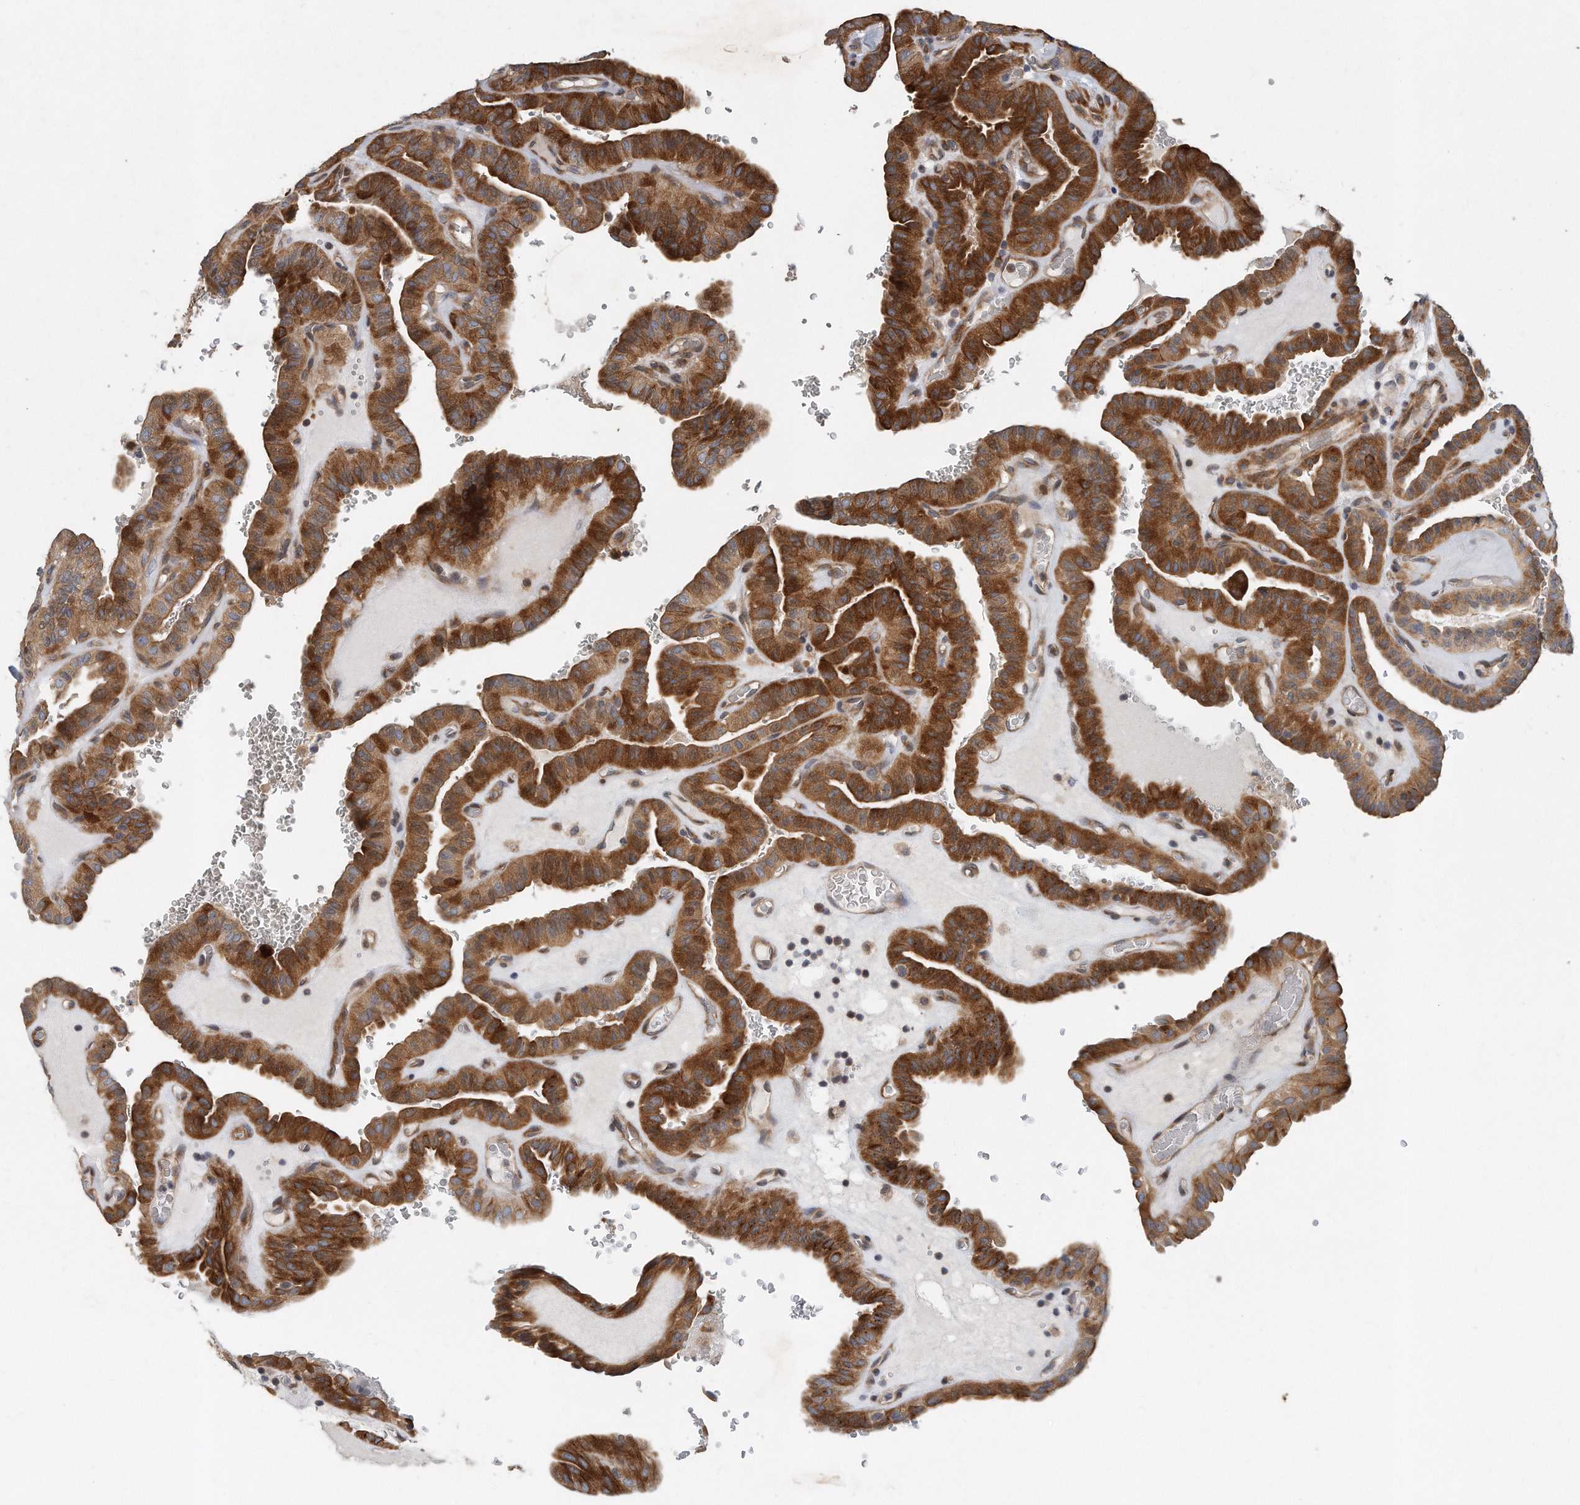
{"staining": {"intensity": "strong", "quantity": ">75%", "location": "cytoplasmic/membranous"}, "tissue": "thyroid cancer", "cell_type": "Tumor cells", "image_type": "cancer", "snomed": [{"axis": "morphology", "description": "Papillary adenocarcinoma, NOS"}, {"axis": "topography", "description": "Thyroid gland"}], "caption": "Human thyroid cancer stained with a protein marker shows strong staining in tumor cells.", "gene": "PCDH8", "patient": {"sex": "male", "age": 77}}